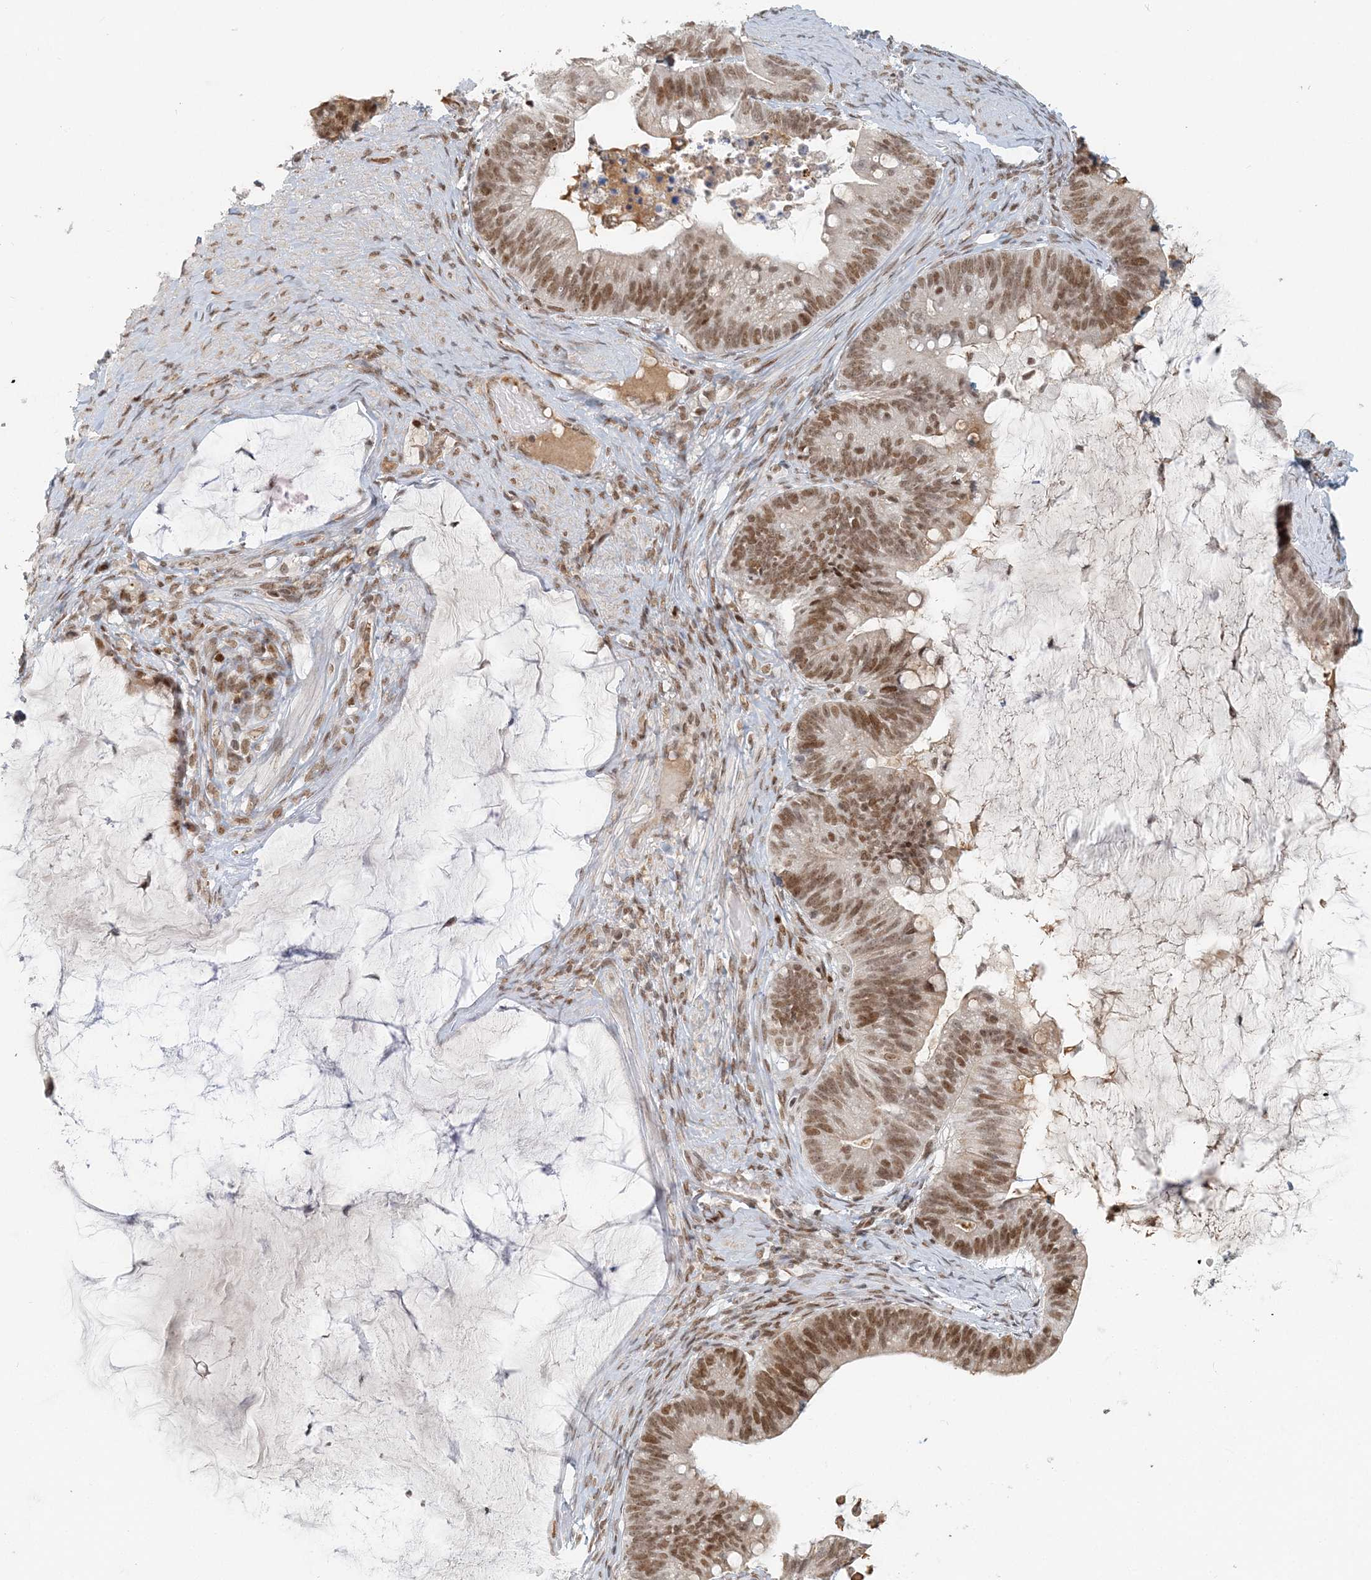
{"staining": {"intensity": "moderate", "quantity": ">75%", "location": "nuclear"}, "tissue": "ovarian cancer", "cell_type": "Tumor cells", "image_type": "cancer", "snomed": [{"axis": "morphology", "description": "Cystadenocarcinoma, mucinous, NOS"}, {"axis": "topography", "description": "Ovary"}], "caption": "Protein analysis of mucinous cystadenocarcinoma (ovarian) tissue displays moderate nuclear expression in about >75% of tumor cells.", "gene": "BAZ1B", "patient": {"sex": "female", "age": 61}}